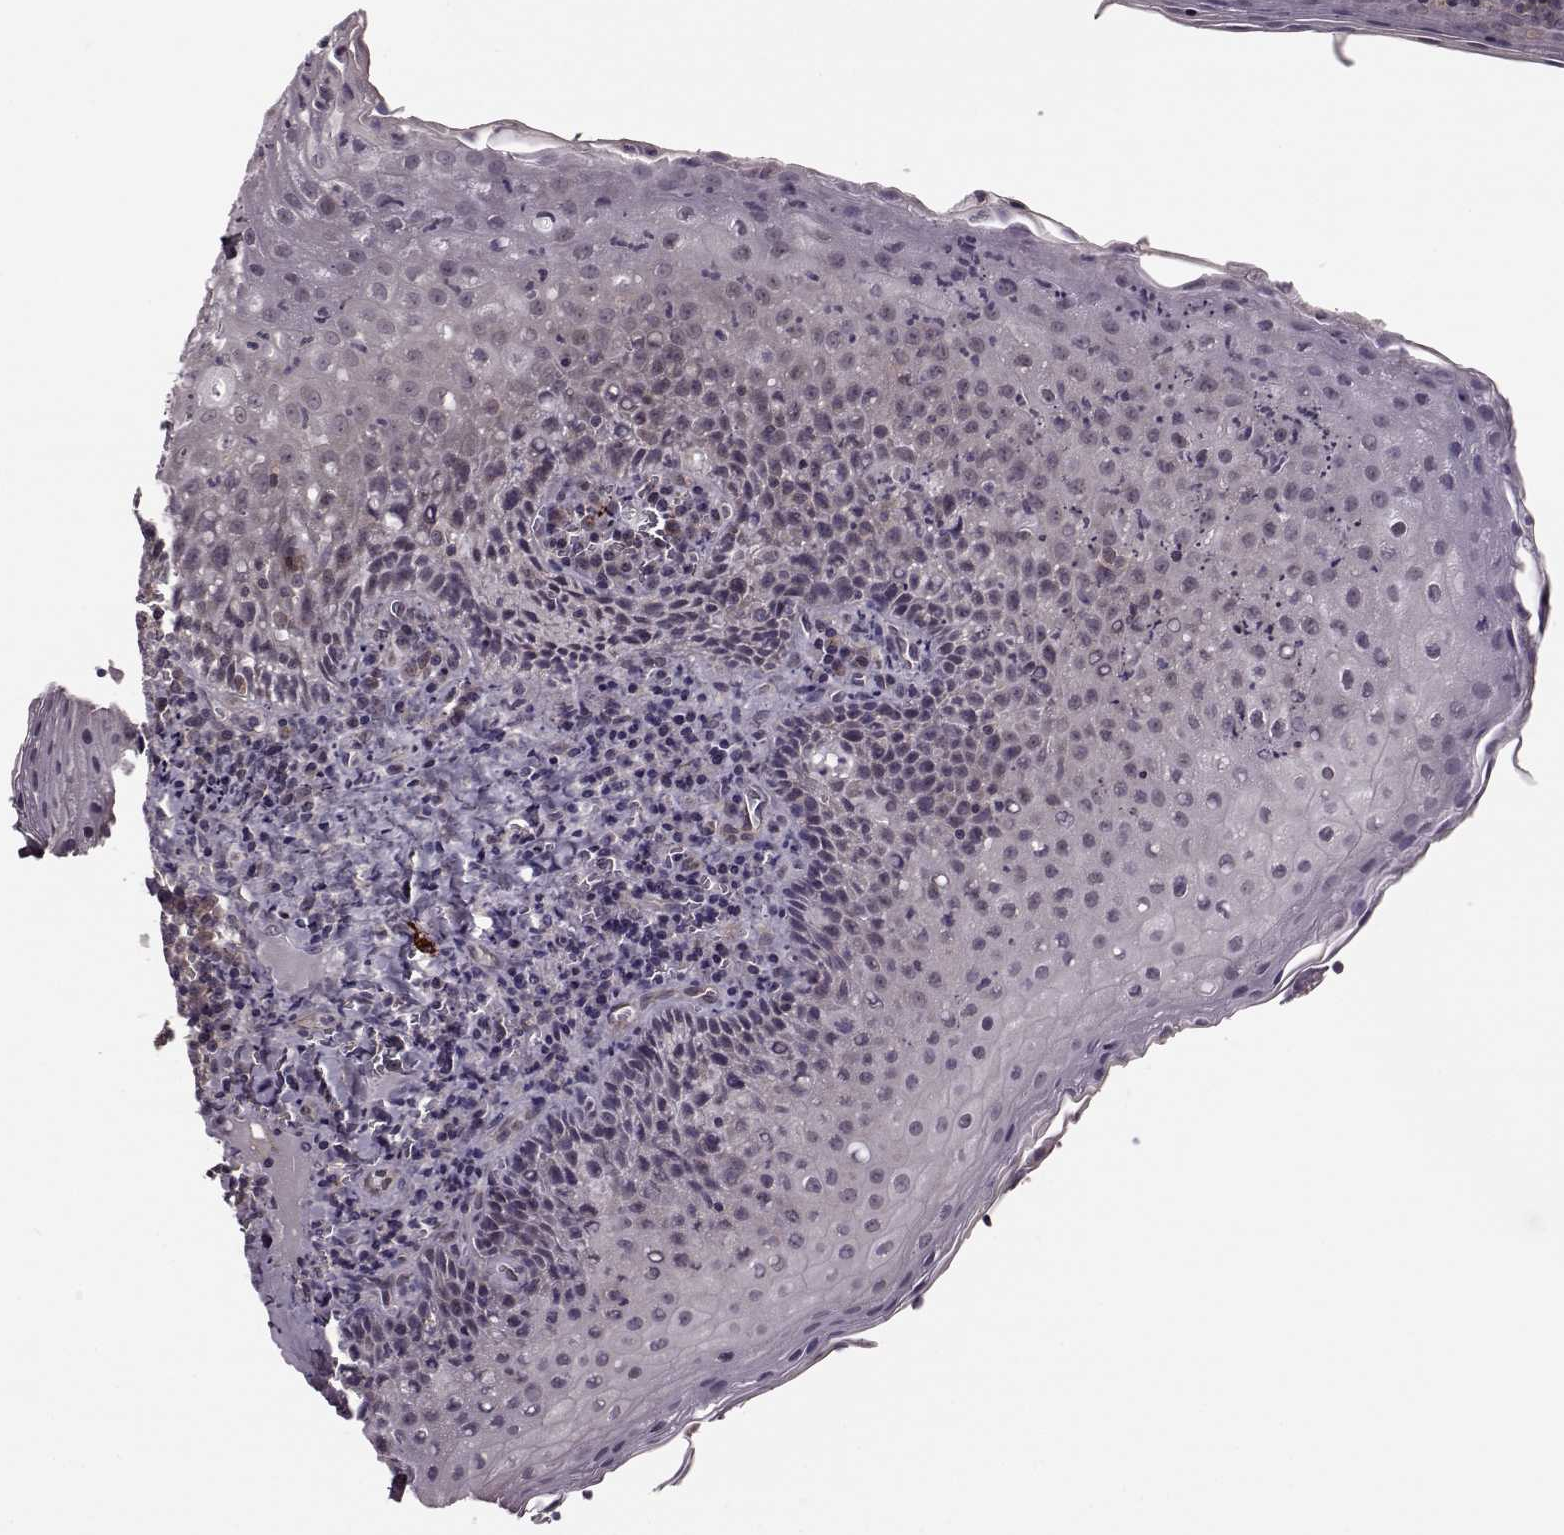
{"staining": {"intensity": "strong", "quantity": "25%-75%", "location": "cytoplasmic/membranous"}, "tissue": "tonsil", "cell_type": "Germinal center cells", "image_type": "normal", "snomed": [{"axis": "morphology", "description": "Normal tissue, NOS"}, {"axis": "morphology", "description": "Inflammation, NOS"}, {"axis": "topography", "description": "Tonsil"}], "caption": "Tonsil stained with IHC displays strong cytoplasmic/membranous positivity in approximately 25%-75% of germinal center cells. Nuclei are stained in blue.", "gene": "FNIP2", "patient": {"sex": "female", "age": 31}}